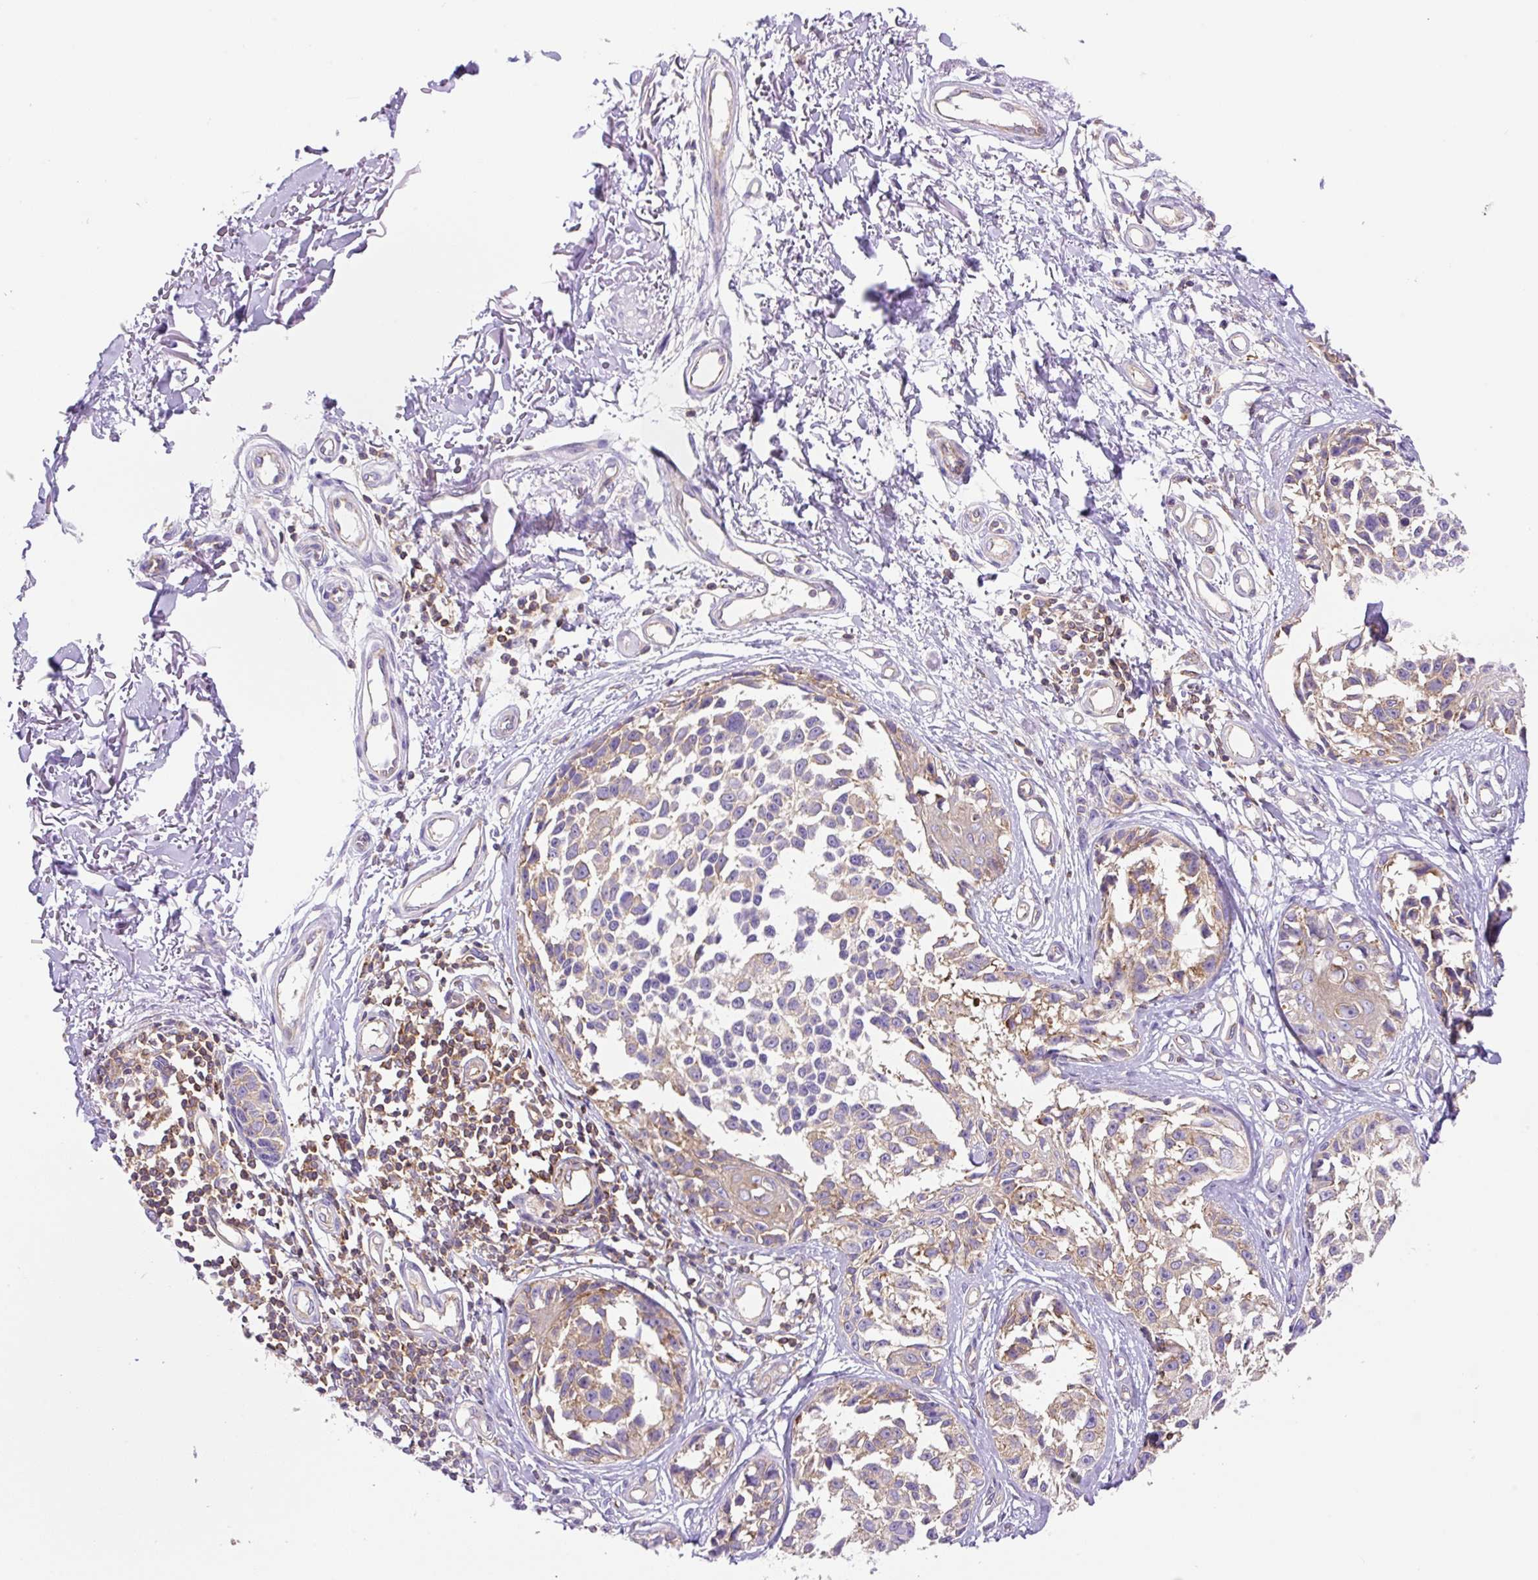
{"staining": {"intensity": "negative", "quantity": "none", "location": "none"}, "tissue": "melanoma", "cell_type": "Tumor cells", "image_type": "cancer", "snomed": [{"axis": "morphology", "description": "Malignant melanoma, NOS"}, {"axis": "topography", "description": "Skin"}], "caption": "A micrograph of human malignant melanoma is negative for staining in tumor cells.", "gene": "DNM2", "patient": {"sex": "male", "age": 73}}